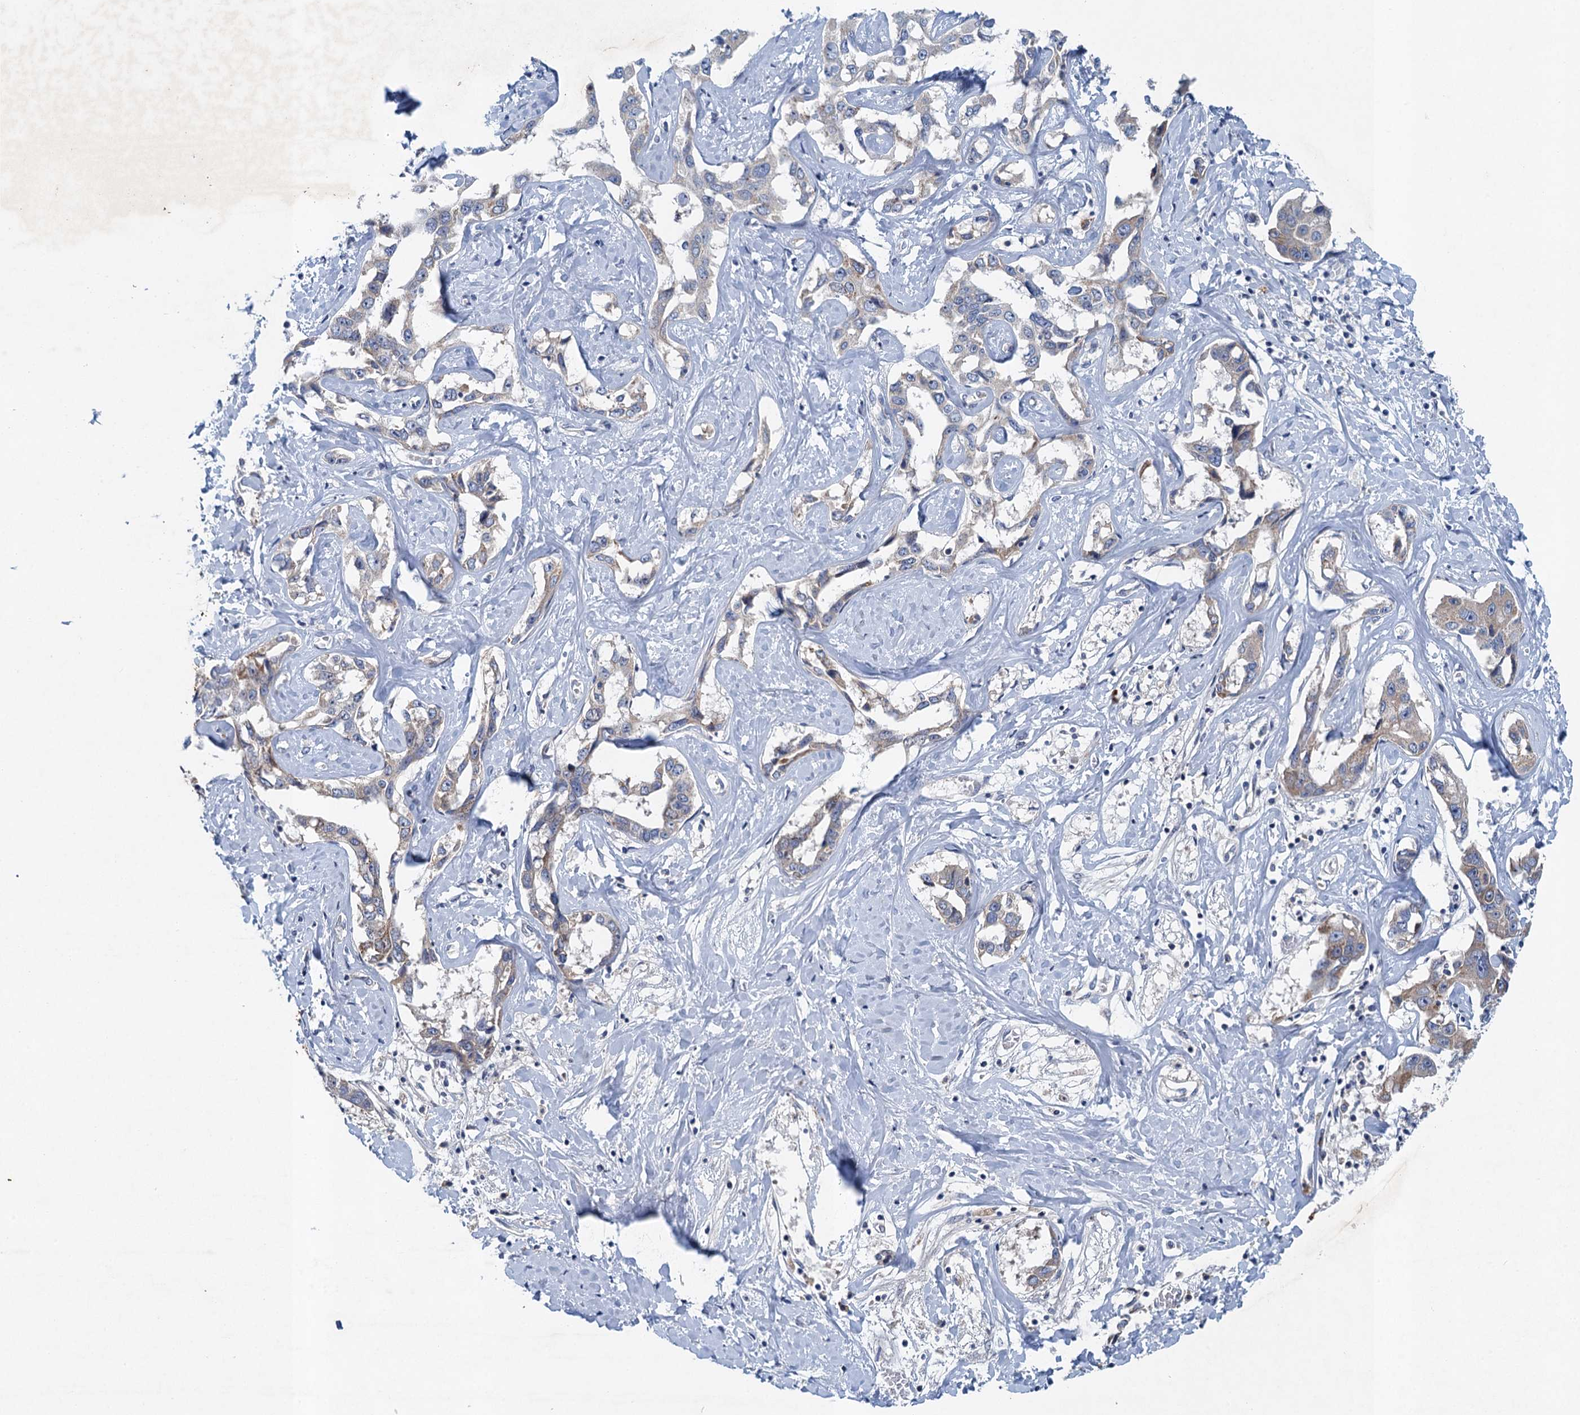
{"staining": {"intensity": "weak", "quantity": ">75%", "location": "cytoplasmic/membranous"}, "tissue": "liver cancer", "cell_type": "Tumor cells", "image_type": "cancer", "snomed": [{"axis": "morphology", "description": "Cholangiocarcinoma"}, {"axis": "topography", "description": "Liver"}], "caption": "Immunohistochemistry (IHC) image of liver cholangiocarcinoma stained for a protein (brown), which reveals low levels of weak cytoplasmic/membranous staining in about >75% of tumor cells.", "gene": "TPCN1", "patient": {"sex": "male", "age": 59}}